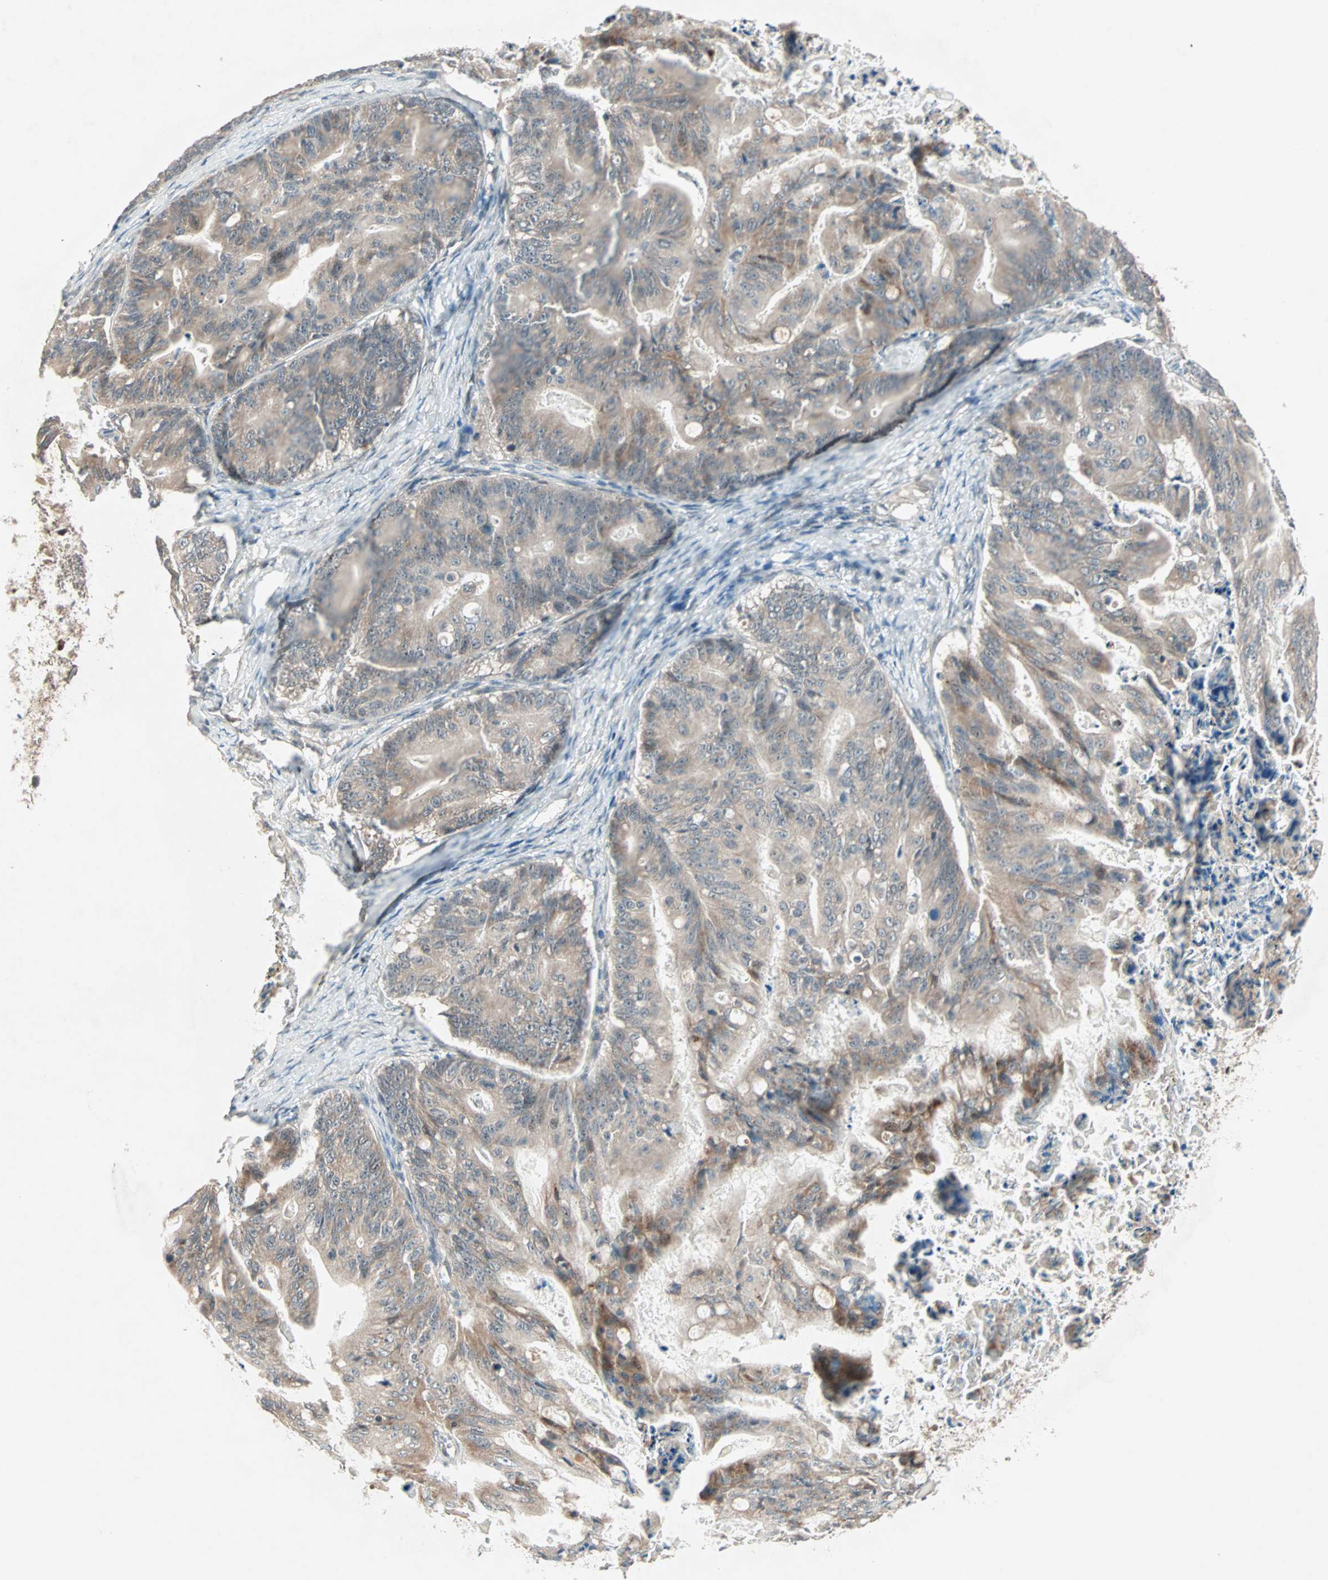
{"staining": {"intensity": "weak", "quantity": ">75%", "location": "cytoplasmic/membranous"}, "tissue": "ovarian cancer", "cell_type": "Tumor cells", "image_type": "cancer", "snomed": [{"axis": "morphology", "description": "Cystadenocarcinoma, mucinous, NOS"}, {"axis": "topography", "description": "Ovary"}], "caption": "Human mucinous cystadenocarcinoma (ovarian) stained with a brown dye demonstrates weak cytoplasmic/membranous positive expression in approximately >75% of tumor cells.", "gene": "PGBD1", "patient": {"sex": "female", "age": 37}}